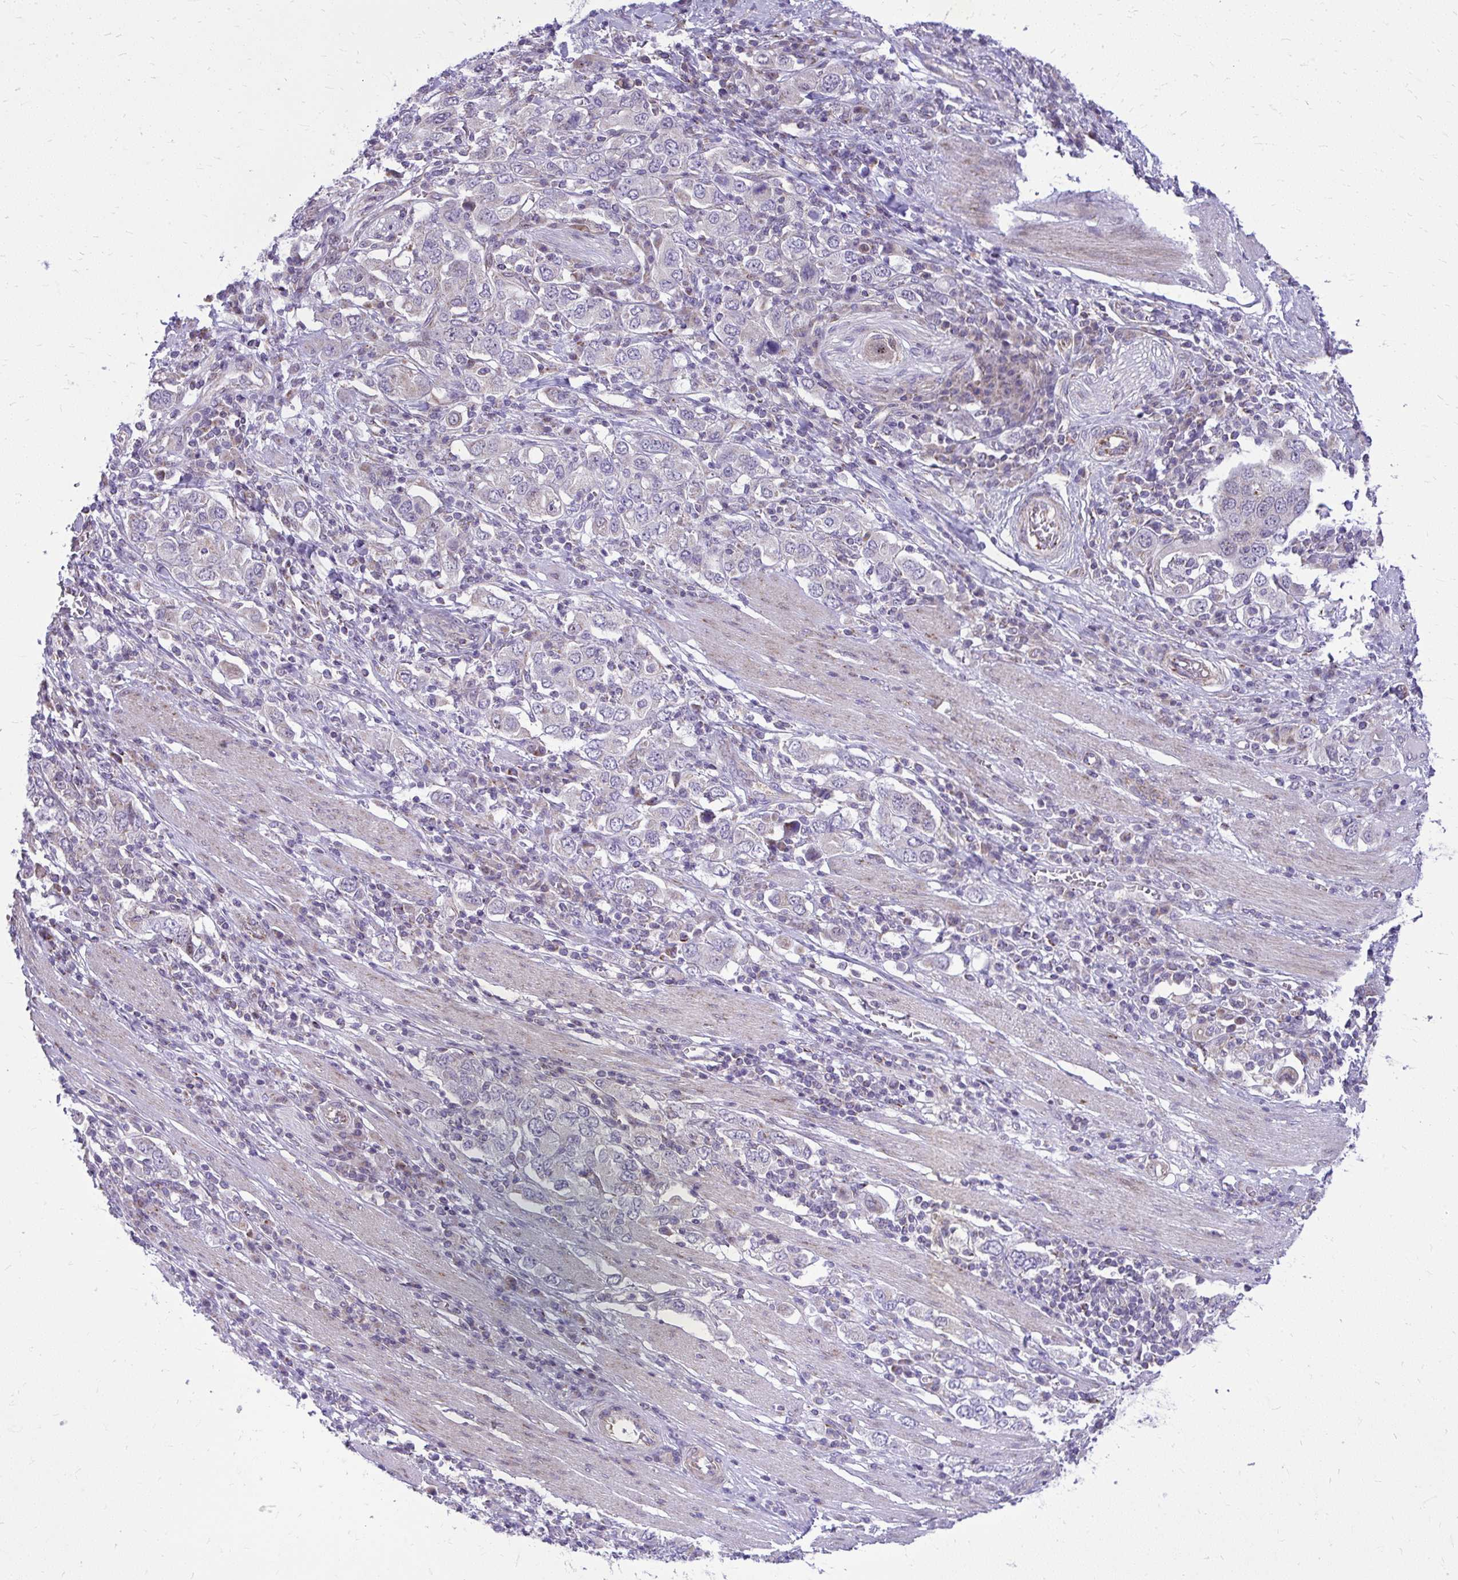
{"staining": {"intensity": "negative", "quantity": "none", "location": "none"}, "tissue": "stomach cancer", "cell_type": "Tumor cells", "image_type": "cancer", "snomed": [{"axis": "morphology", "description": "Adenocarcinoma, NOS"}, {"axis": "topography", "description": "Stomach, upper"}, {"axis": "topography", "description": "Stomach"}], "caption": "Immunohistochemistry of human adenocarcinoma (stomach) demonstrates no positivity in tumor cells.", "gene": "GPRIN3", "patient": {"sex": "male", "age": 62}}